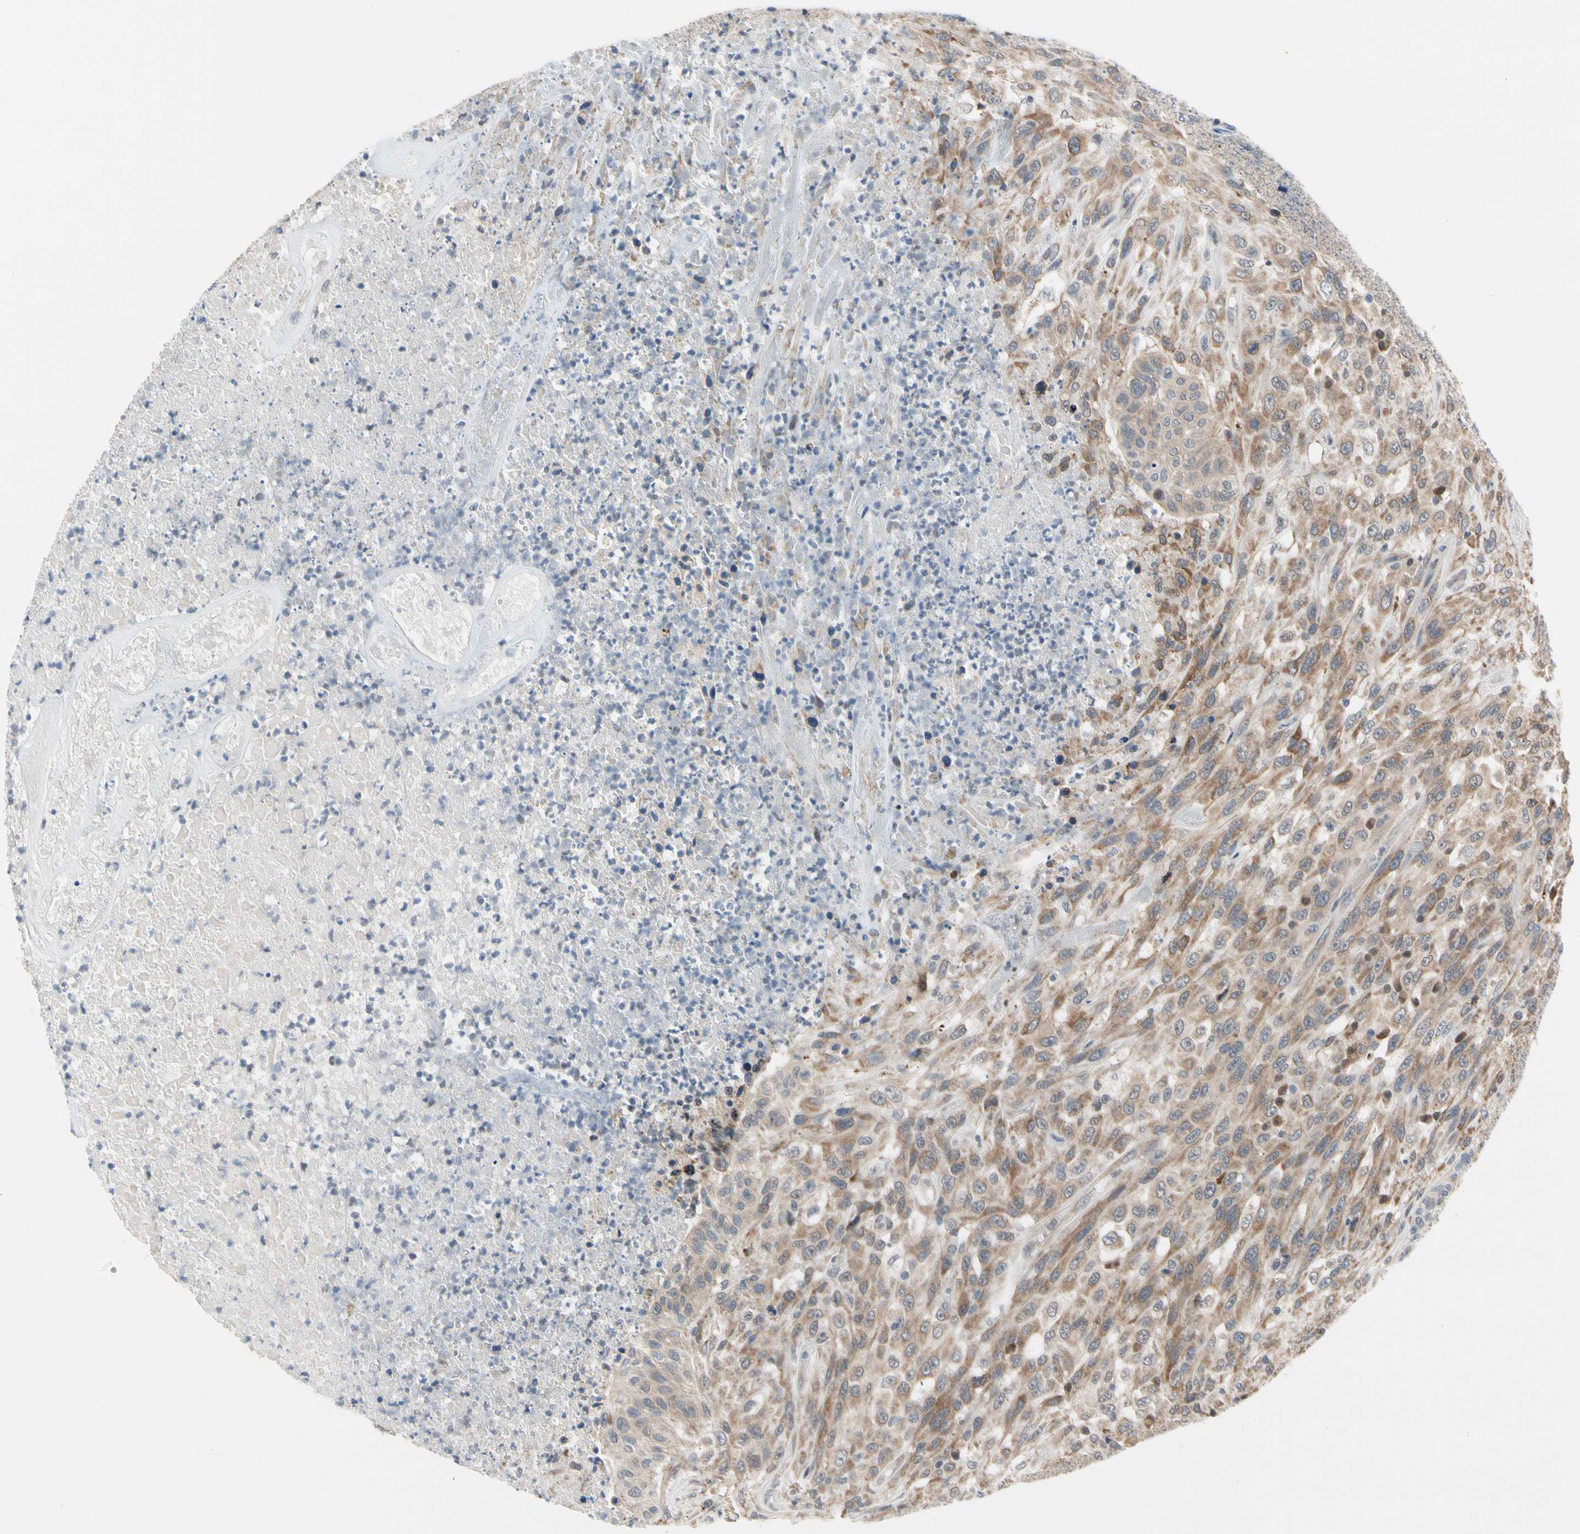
{"staining": {"intensity": "moderate", "quantity": ">75%", "location": "cytoplasmic/membranous"}, "tissue": "urothelial cancer", "cell_type": "Tumor cells", "image_type": "cancer", "snomed": [{"axis": "morphology", "description": "Urothelial carcinoma, High grade"}, {"axis": "topography", "description": "Urinary bladder"}], "caption": "High-power microscopy captured an immunohistochemistry (IHC) photomicrograph of high-grade urothelial carcinoma, revealing moderate cytoplasmic/membranous positivity in about >75% of tumor cells.", "gene": "MARK1", "patient": {"sex": "male", "age": 66}}